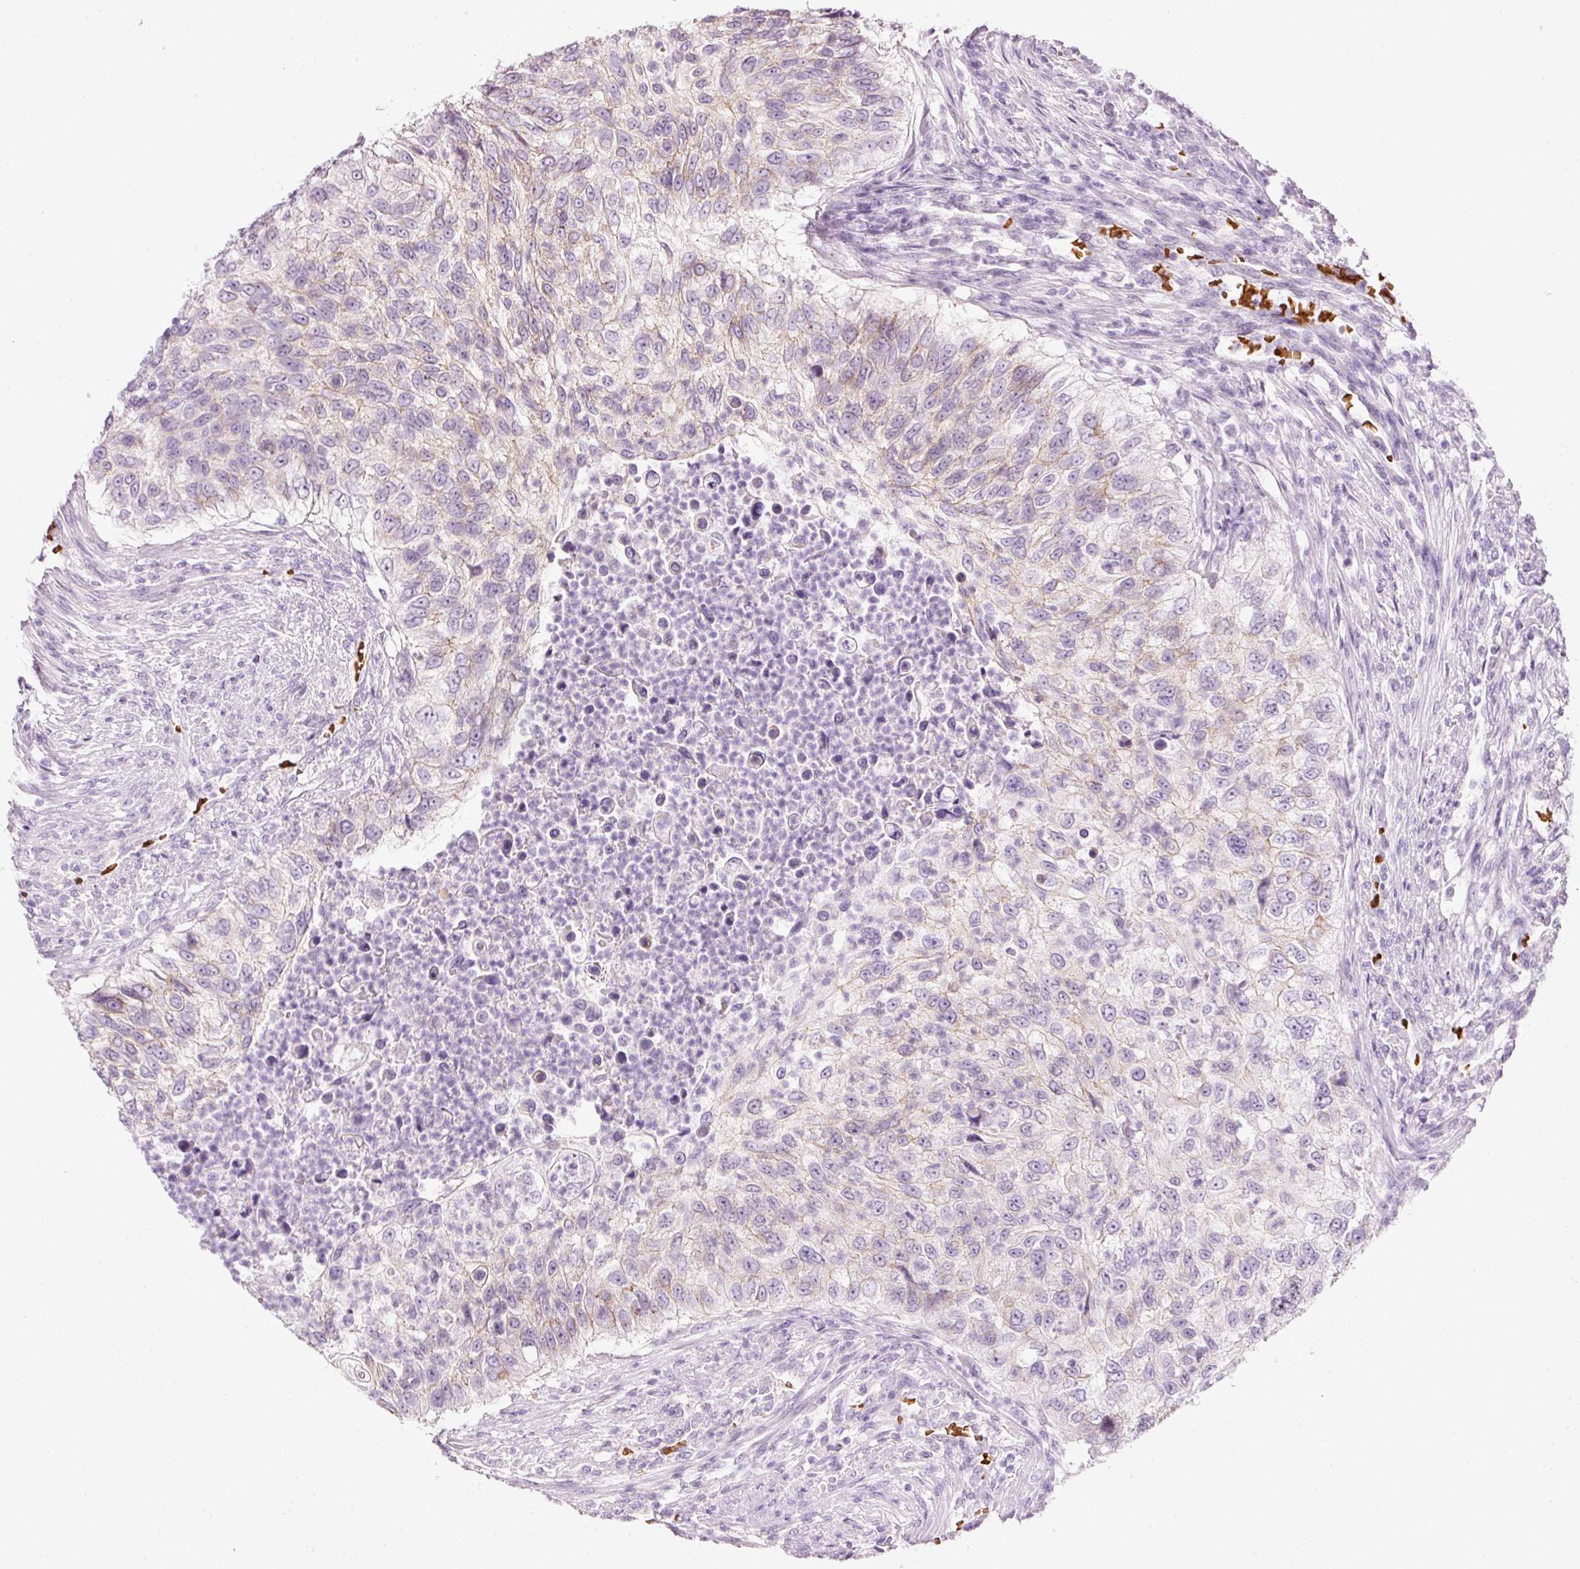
{"staining": {"intensity": "weak", "quantity": "25%-75%", "location": "cytoplasmic/membranous"}, "tissue": "urothelial cancer", "cell_type": "Tumor cells", "image_type": "cancer", "snomed": [{"axis": "morphology", "description": "Urothelial carcinoma, High grade"}, {"axis": "topography", "description": "Urinary bladder"}], "caption": "Weak cytoplasmic/membranous protein expression is identified in about 25%-75% of tumor cells in high-grade urothelial carcinoma.", "gene": "DHRS11", "patient": {"sex": "female", "age": 60}}